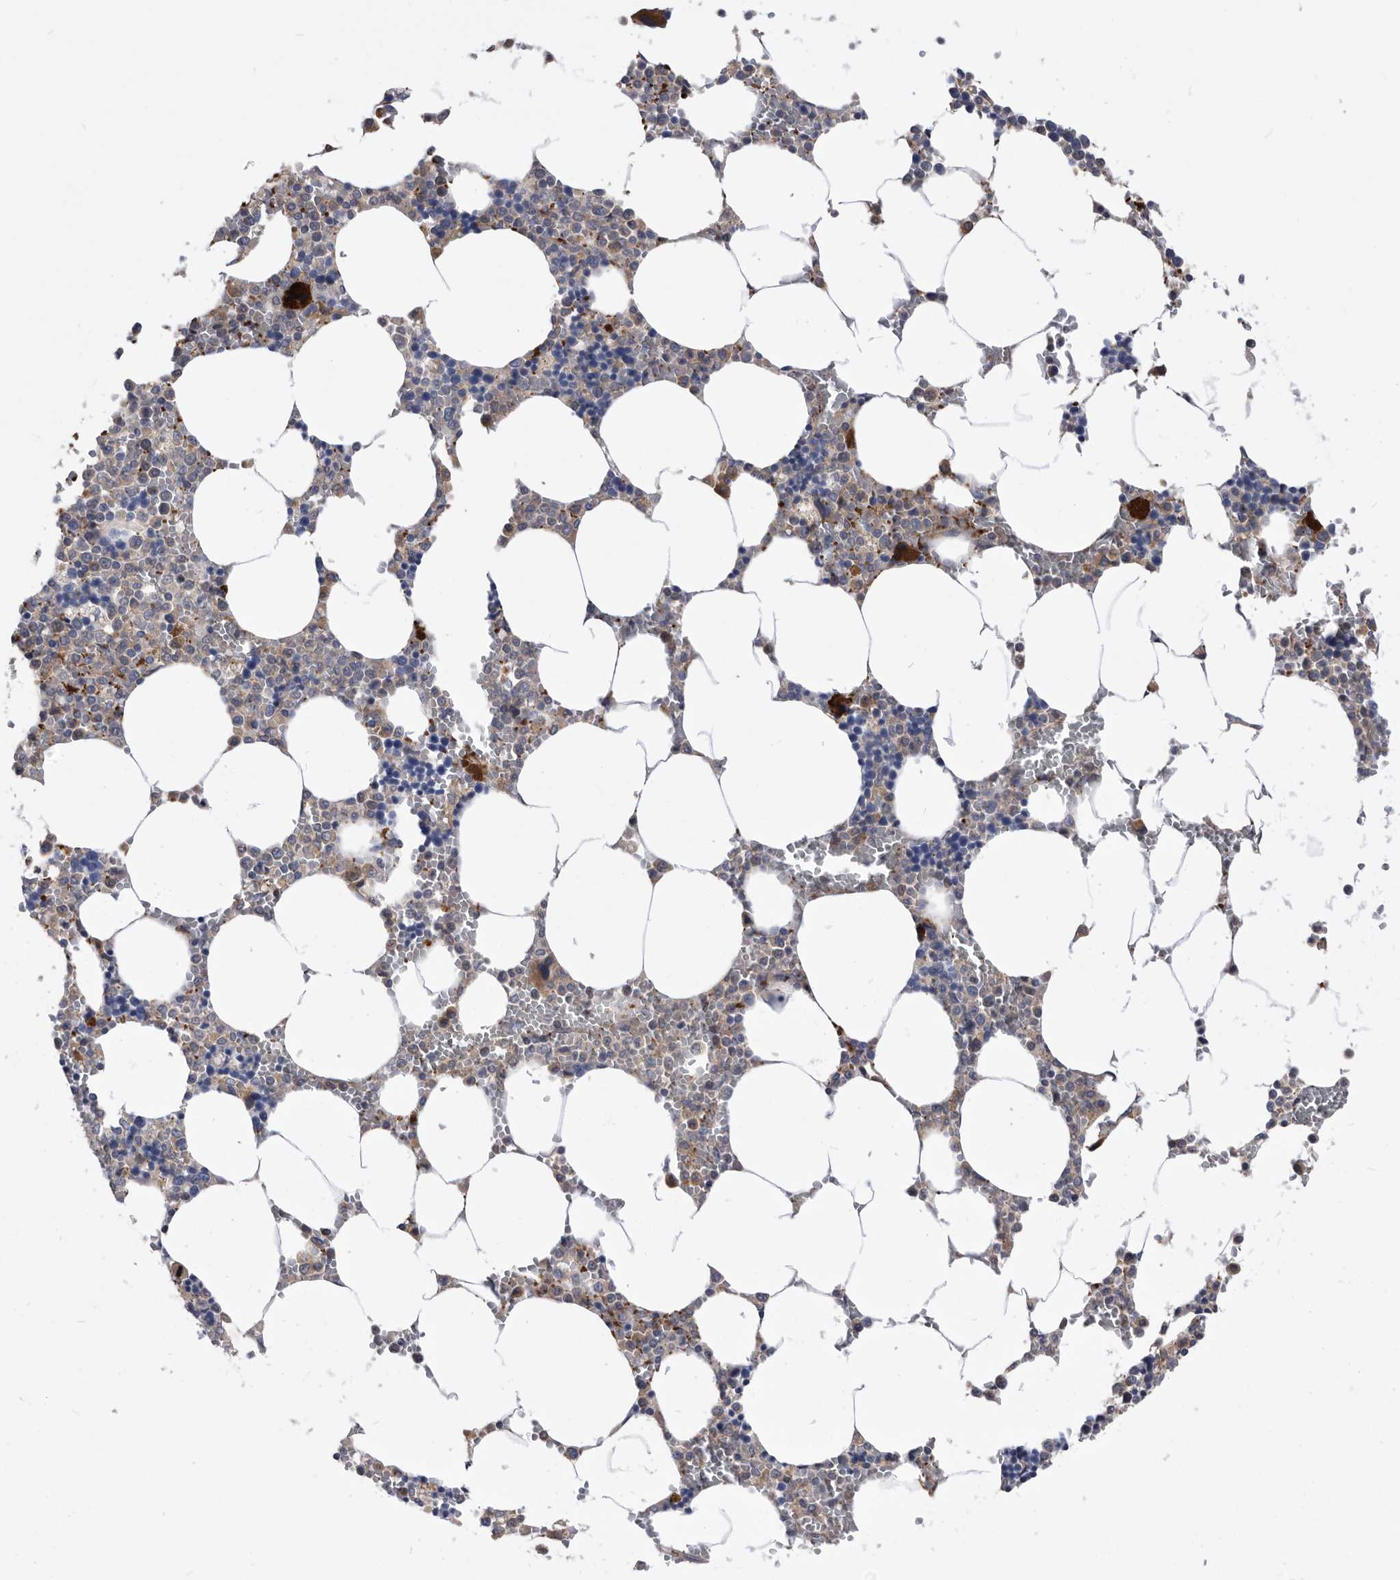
{"staining": {"intensity": "strong", "quantity": "<25%", "location": "cytoplasmic/membranous"}, "tissue": "bone marrow", "cell_type": "Hematopoietic cells", "image_type": "normal", "snomed": [{"axis": "morphology", "description": "Normal tissue, NOS"}, {"axis": "topography", "description": "Bone marrow"}], "caption": "Strong cytoplasmic/membranous expression for a protein is appreciated in about <25% of hematopoietic cells of unremarkable bone marrow using immunohistochemistry (IHC).", "gene": "BAIAP3", "patient": {"sex": "male", "age": 70}}